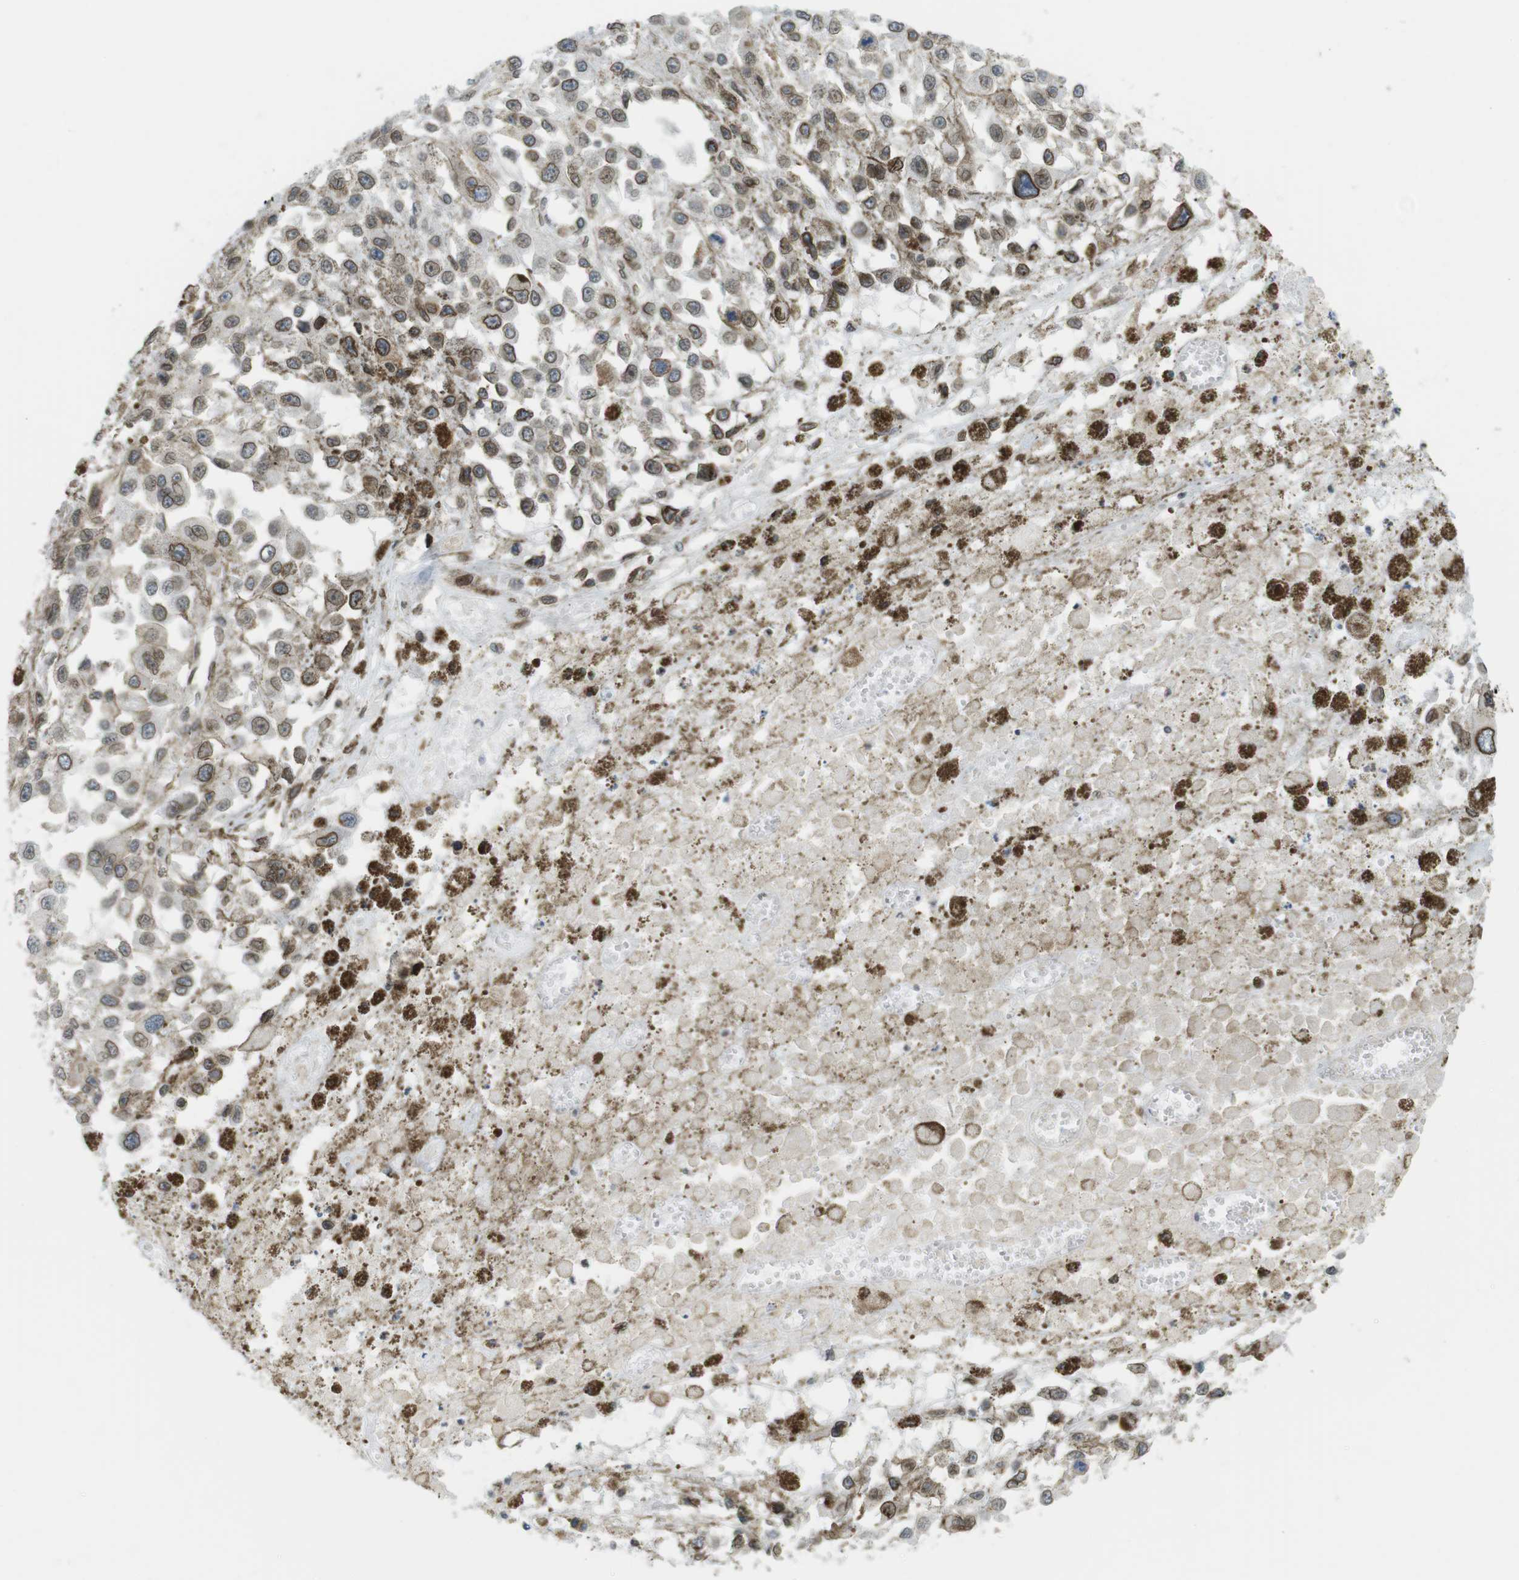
{"staining": {"intensity": "moderate", "quantity": ">75%", "location": "cytoplasmic/membranous,nuclear"}, "tissue": "melanoma", "cell_type": "Tumor cells", "image_type": "cancer", "snomed": [{"axis": "morphology", "description": "Malignant melanoma, Metastatic site"}, {"axis": "topography", "description": "Lymph node"}], "caption": "A high-resolution photomicrograph shows immunohistochemistry staining of melanoma, which reveals moderate cytoplasmic/membranous and nuclear expression in approximately >75% of tumor cells.", "gene": "ARL6IP6", "patient": {"sex": "male", "age": 59}}